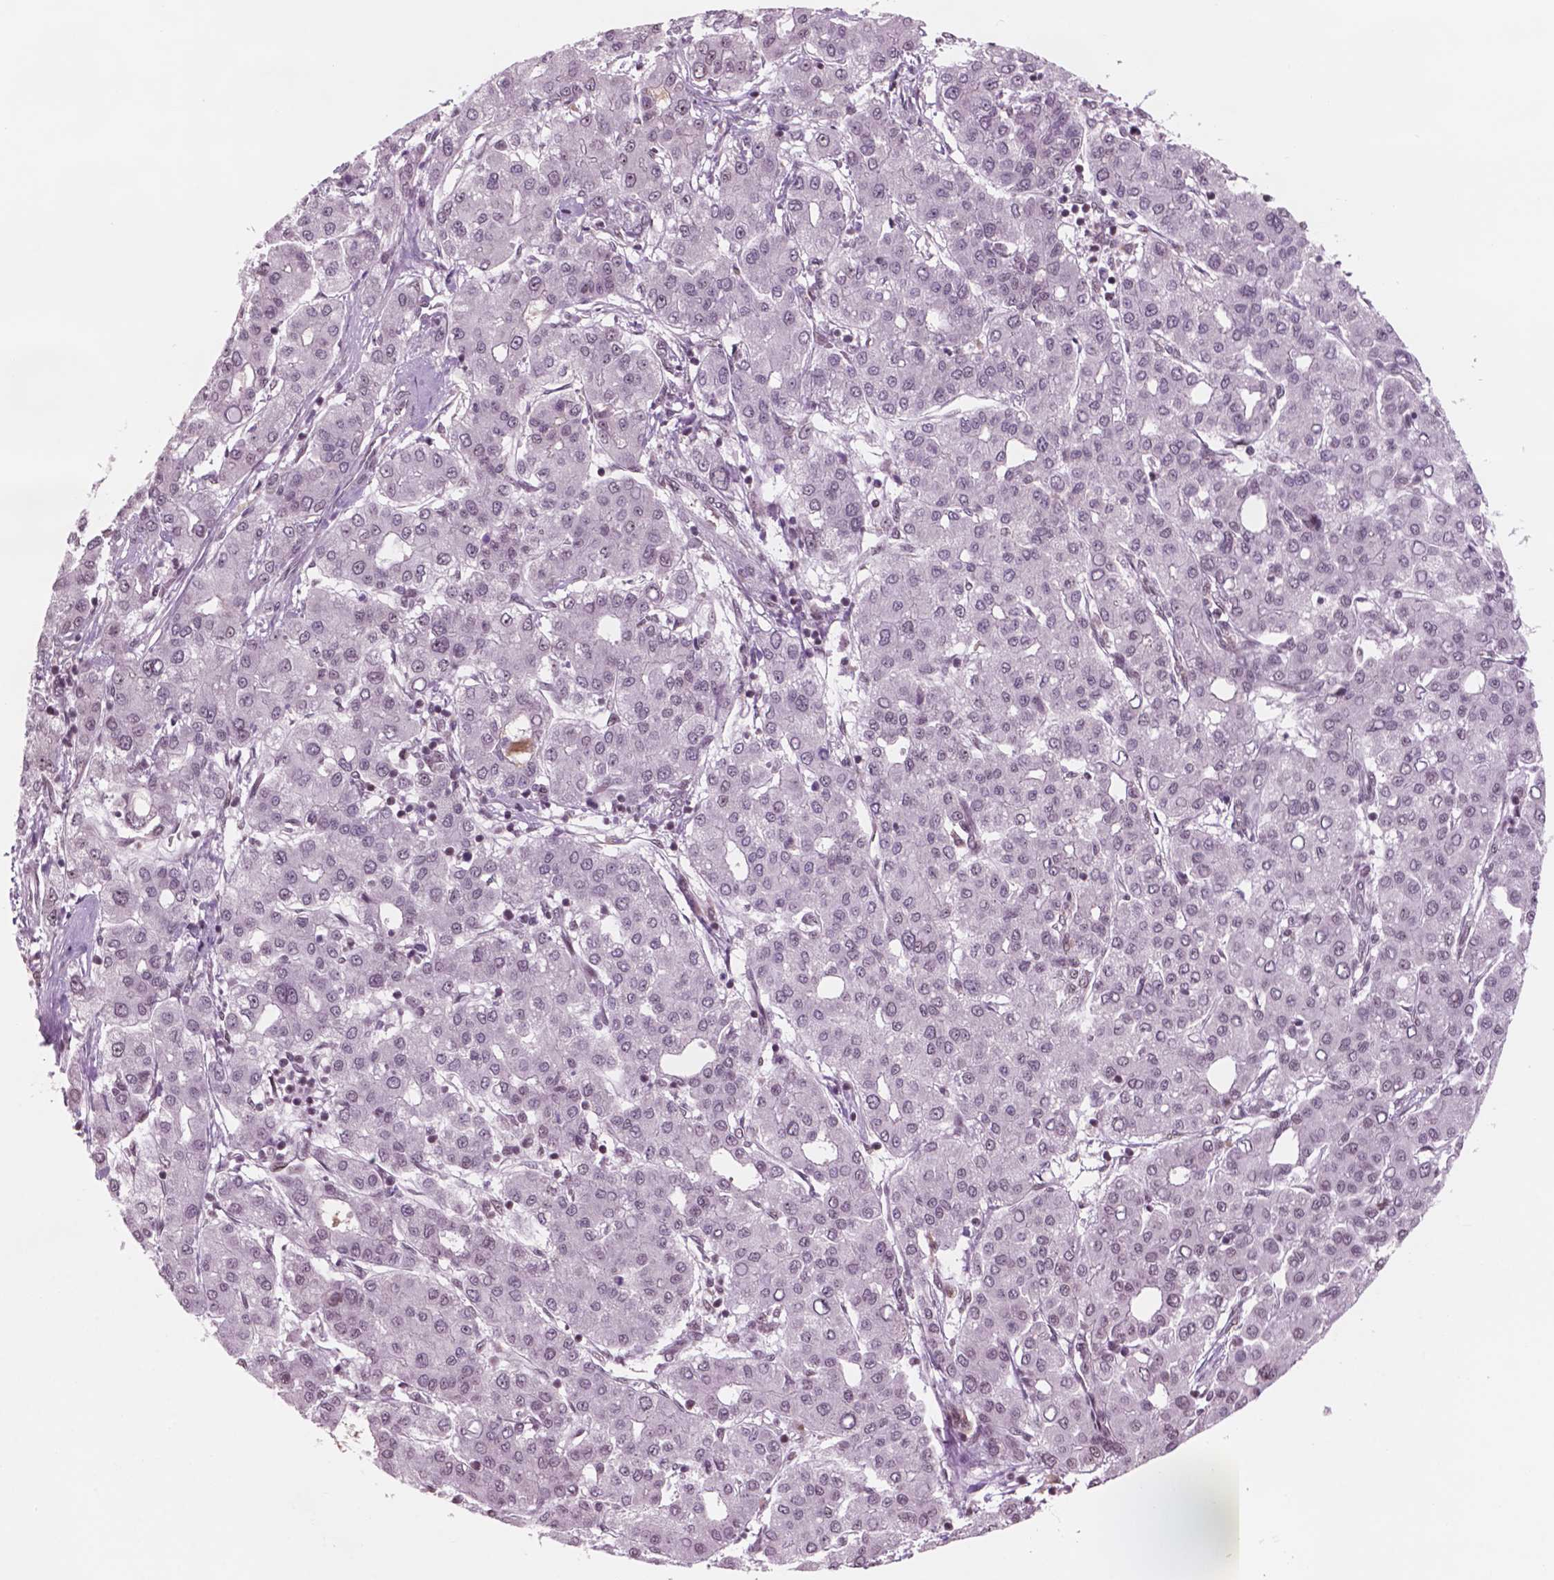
{"staining": {"intensity": "weak", "quantity": "25%-75%", "location": "nuclear"}, "tissue": "liver cancer", "cell_type": "Tumor cells", "image_type": "cancer", "snomed": [{"axis": "morphology", "description": "Carcinoma, Hepatocellular, NOS"}, {"axis": "topography", "description": "Liver"}], "caption": "Tumor cells display weak nuclear positivity in about 25%-75% of cells in liver cancer.", "gene": "POLR2E", "patient": {"sex": "male", "age": 65}}